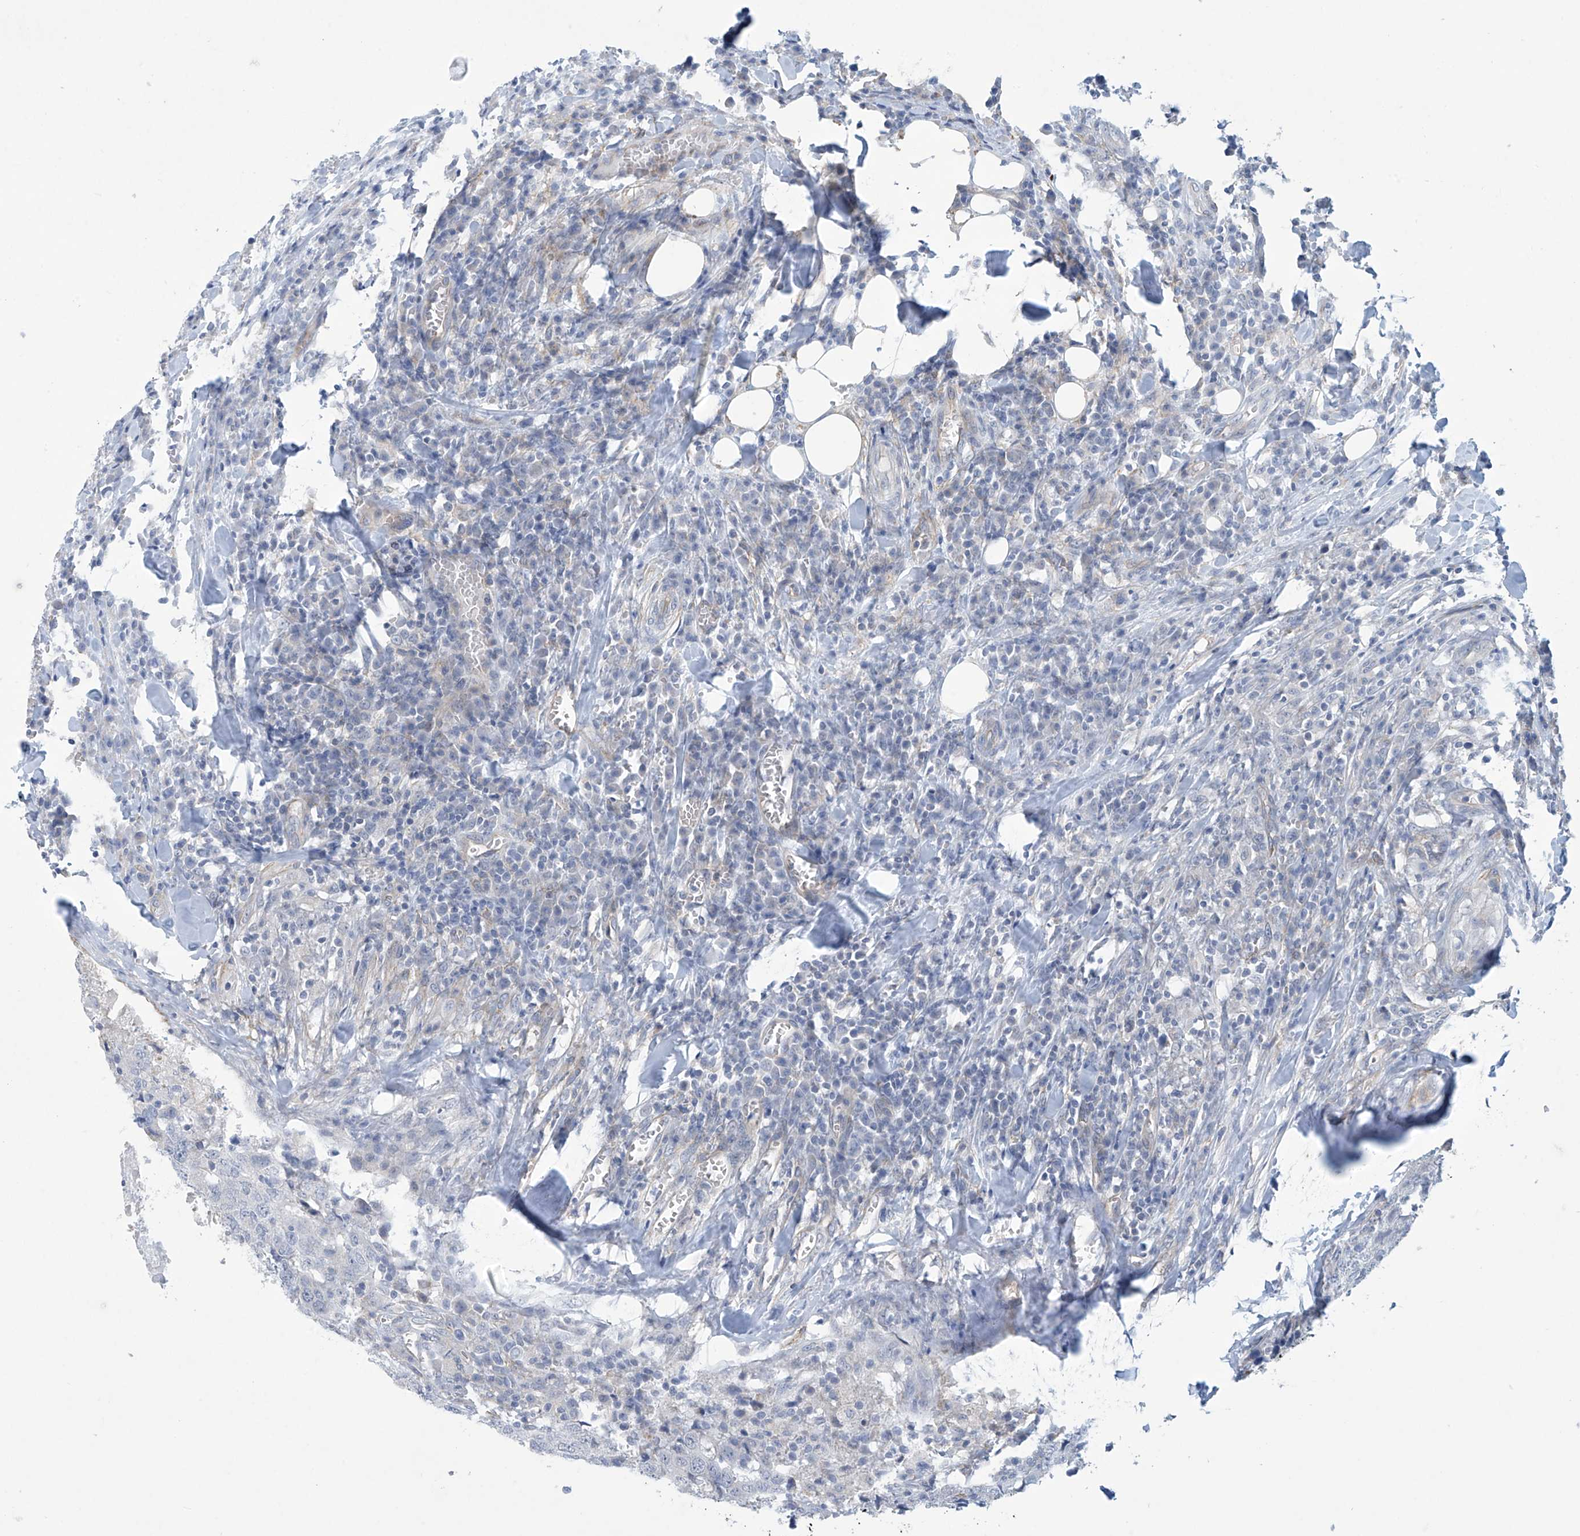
{"staining": {"intensity": "negative", "quantity": "none", "location": "none"}, "tissue": "head and neck cancer", "cell_type": "Tumor cells", "image_type": "cancer", "snomed": [{"axis": "morphology", "description": "Squamous cell carcinoma, NOS"}, {"axis": "topography", "description": "Head-Neck"}], "caption": "Tumor cells are negative for brown protein staining in head and neck cancer (squamous cell carcinoma).", "gene": "ABHD13", "patient": {"sex": "male", "age": 66}}